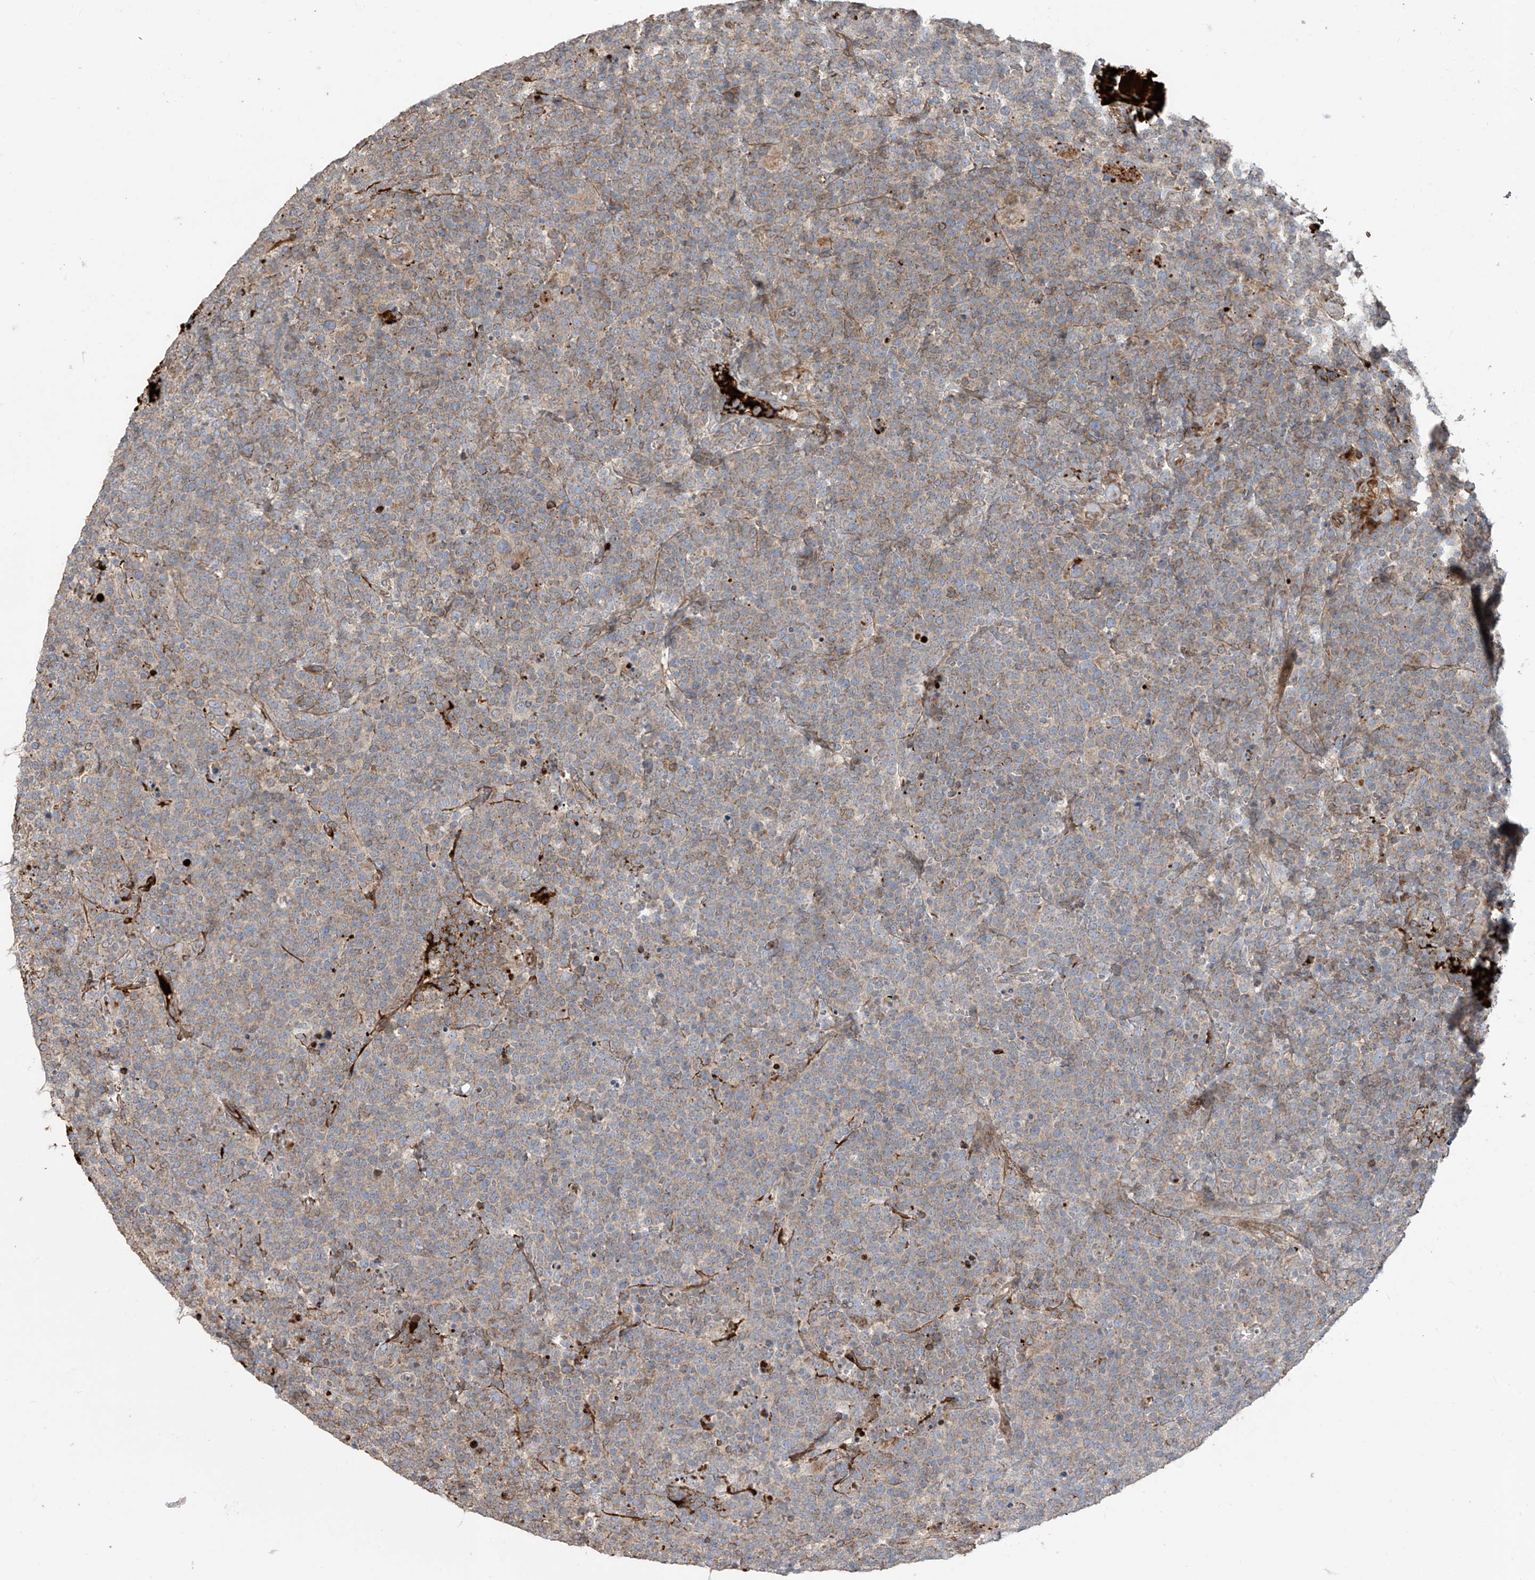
{"staining": {"intensity": "weak", "quantity": ">75%", "location": "cytoplasmic/membranous"}, "tissue": "lymphoma", "cell_type": "Tumor cells", "image_type": "cancer", "snomed": [{"axis": "morphology", "description": "Malignant lymphoma, non-Hodgkin's type, High grade"}, {"axis": "topography", "description": "Lymph node"}], "caption": "Lymphoma tissue displays weak cytoplasmic/membranous expression in about >75% of tumor cells (DAB IHC, brown staining for protein, blue staining for nuclei).", "gene": "ABTB1", "patient": {"sex": "male", "age": 61}}